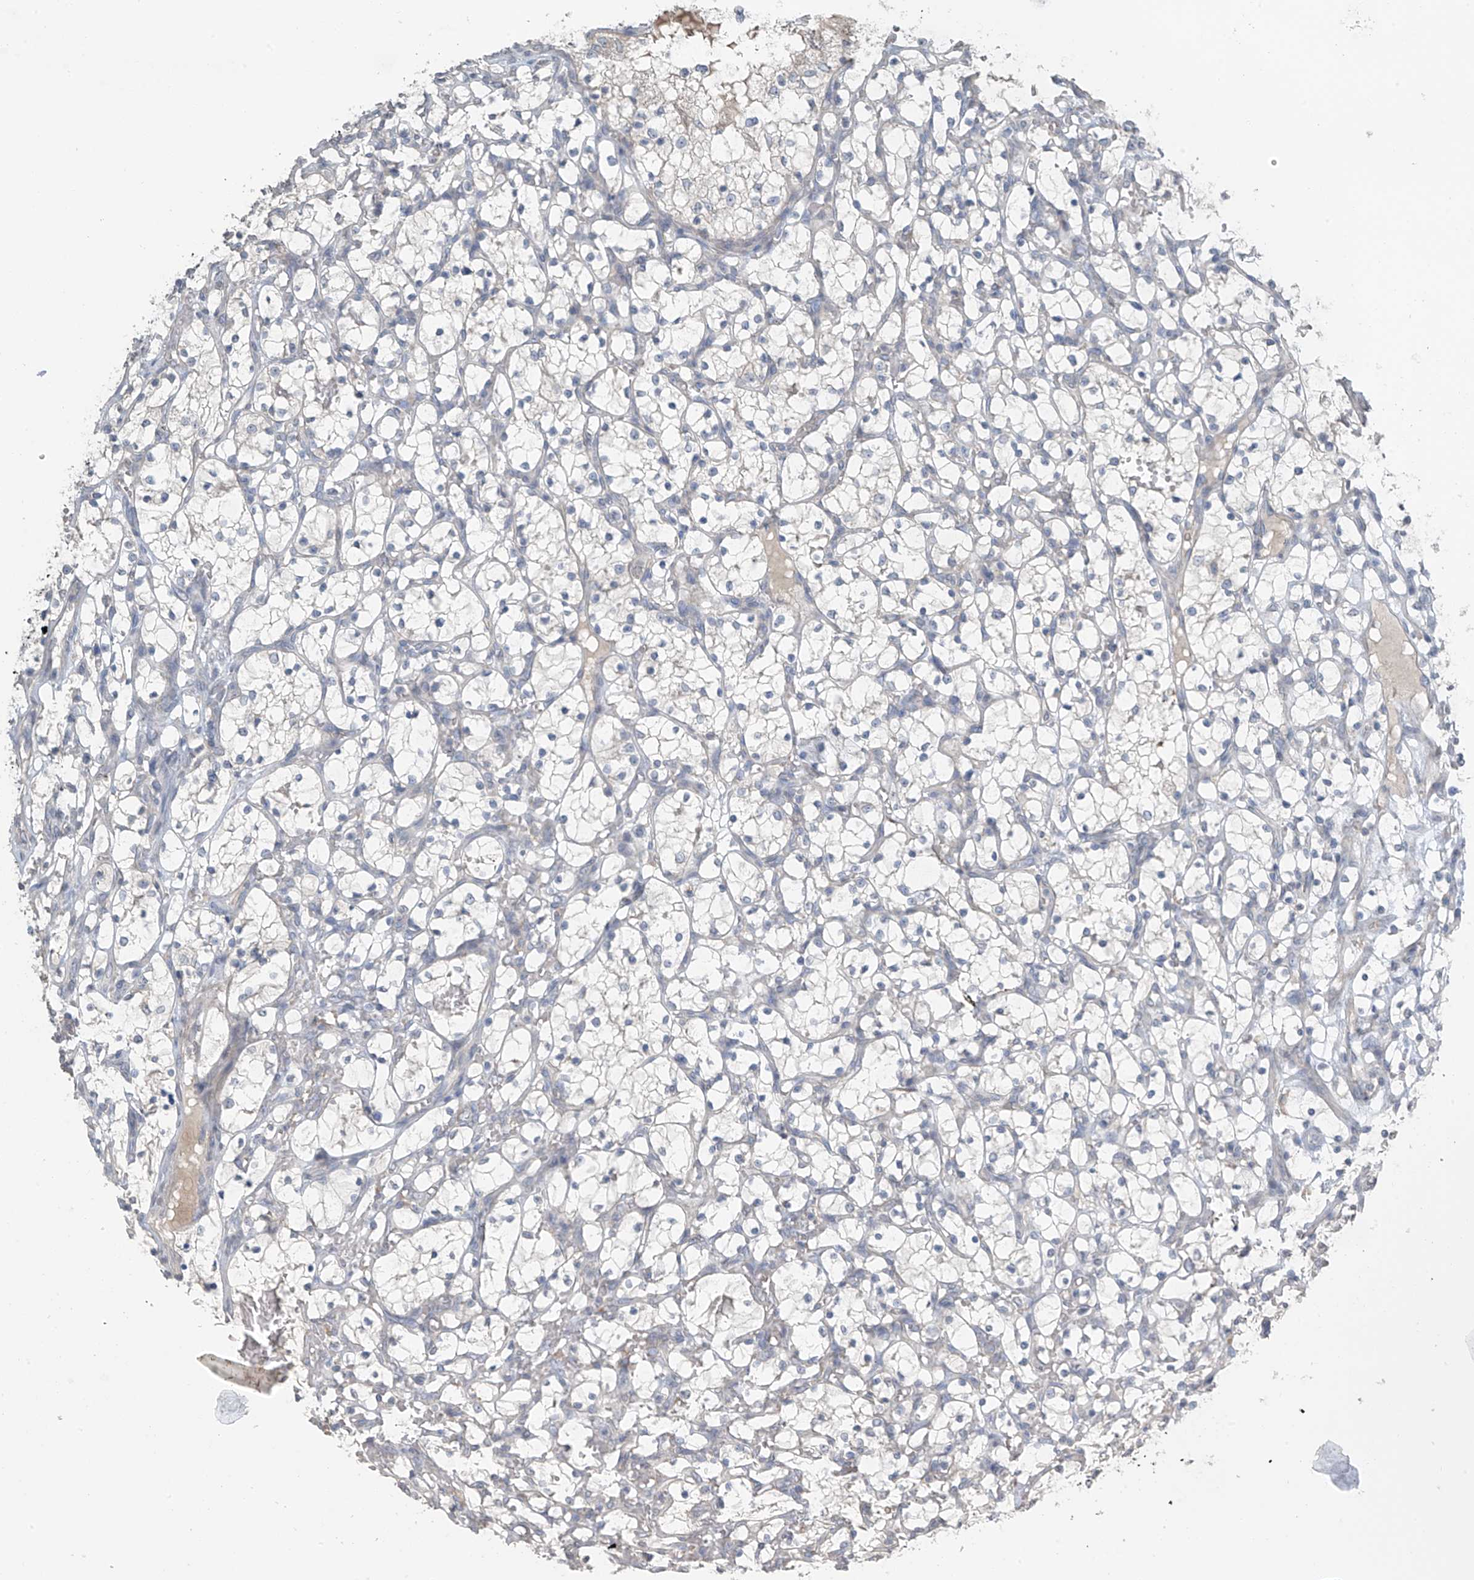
{"staining": {"intensity": "negative", "quantity": "none", "location": "none"}, "tissue": "renal cancer", "cell_type": "Tumor cells", "image_type": "cancer", "snomed": [{"axis": "morphology", "description": "Adenocarcinoma, NOS"}, {"axis": "topography", "description": "Kidney"}], "caption": "Immunohistochemical staining of human renal cancer (adenocarcinoma) displays no significant expression in tumor cells.", "gene": "HOXA11", "patient": {"sex": "female", "age": 69}}